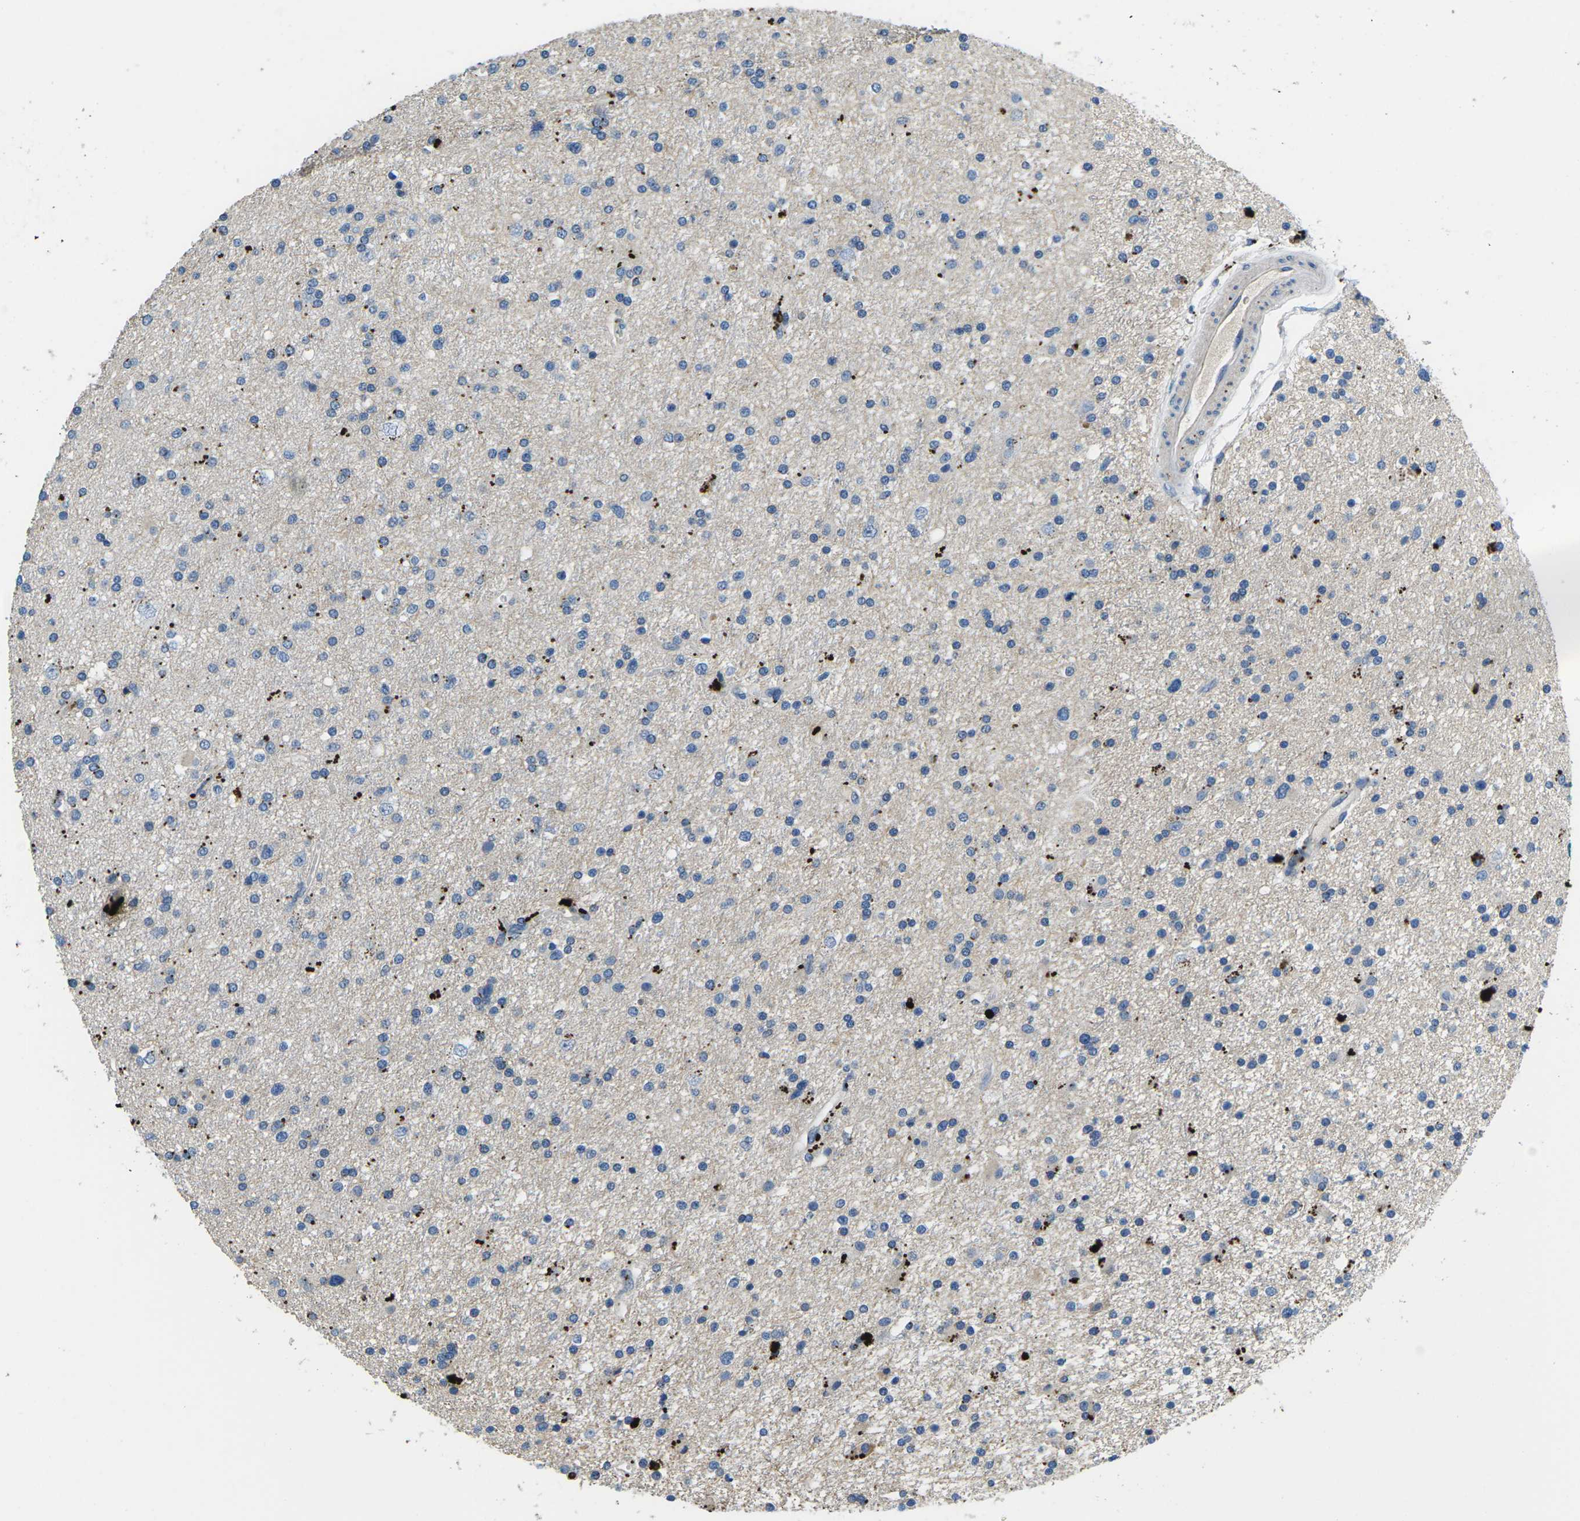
{"staining": {"intensity": "negative", "quantity": "none", "location": "none"}, "tissue": "glioma", "cell_type": "Tumor cells", "image_type": "cancer", "snomed": [{"axis": "morphology", "description": "Glioma, malignant, High grade"}, {"axis": "topography", "description": "Brain"}], "caption": "Protein analysis of malignant glioma (high-grade) shows no significant staining in tumor cells. (Immunohistochemistry (ihc), brightfield microscopy, high magnification).", "gene": "PDCD6IP", "patient": {"sex": "male", "age": 33}}